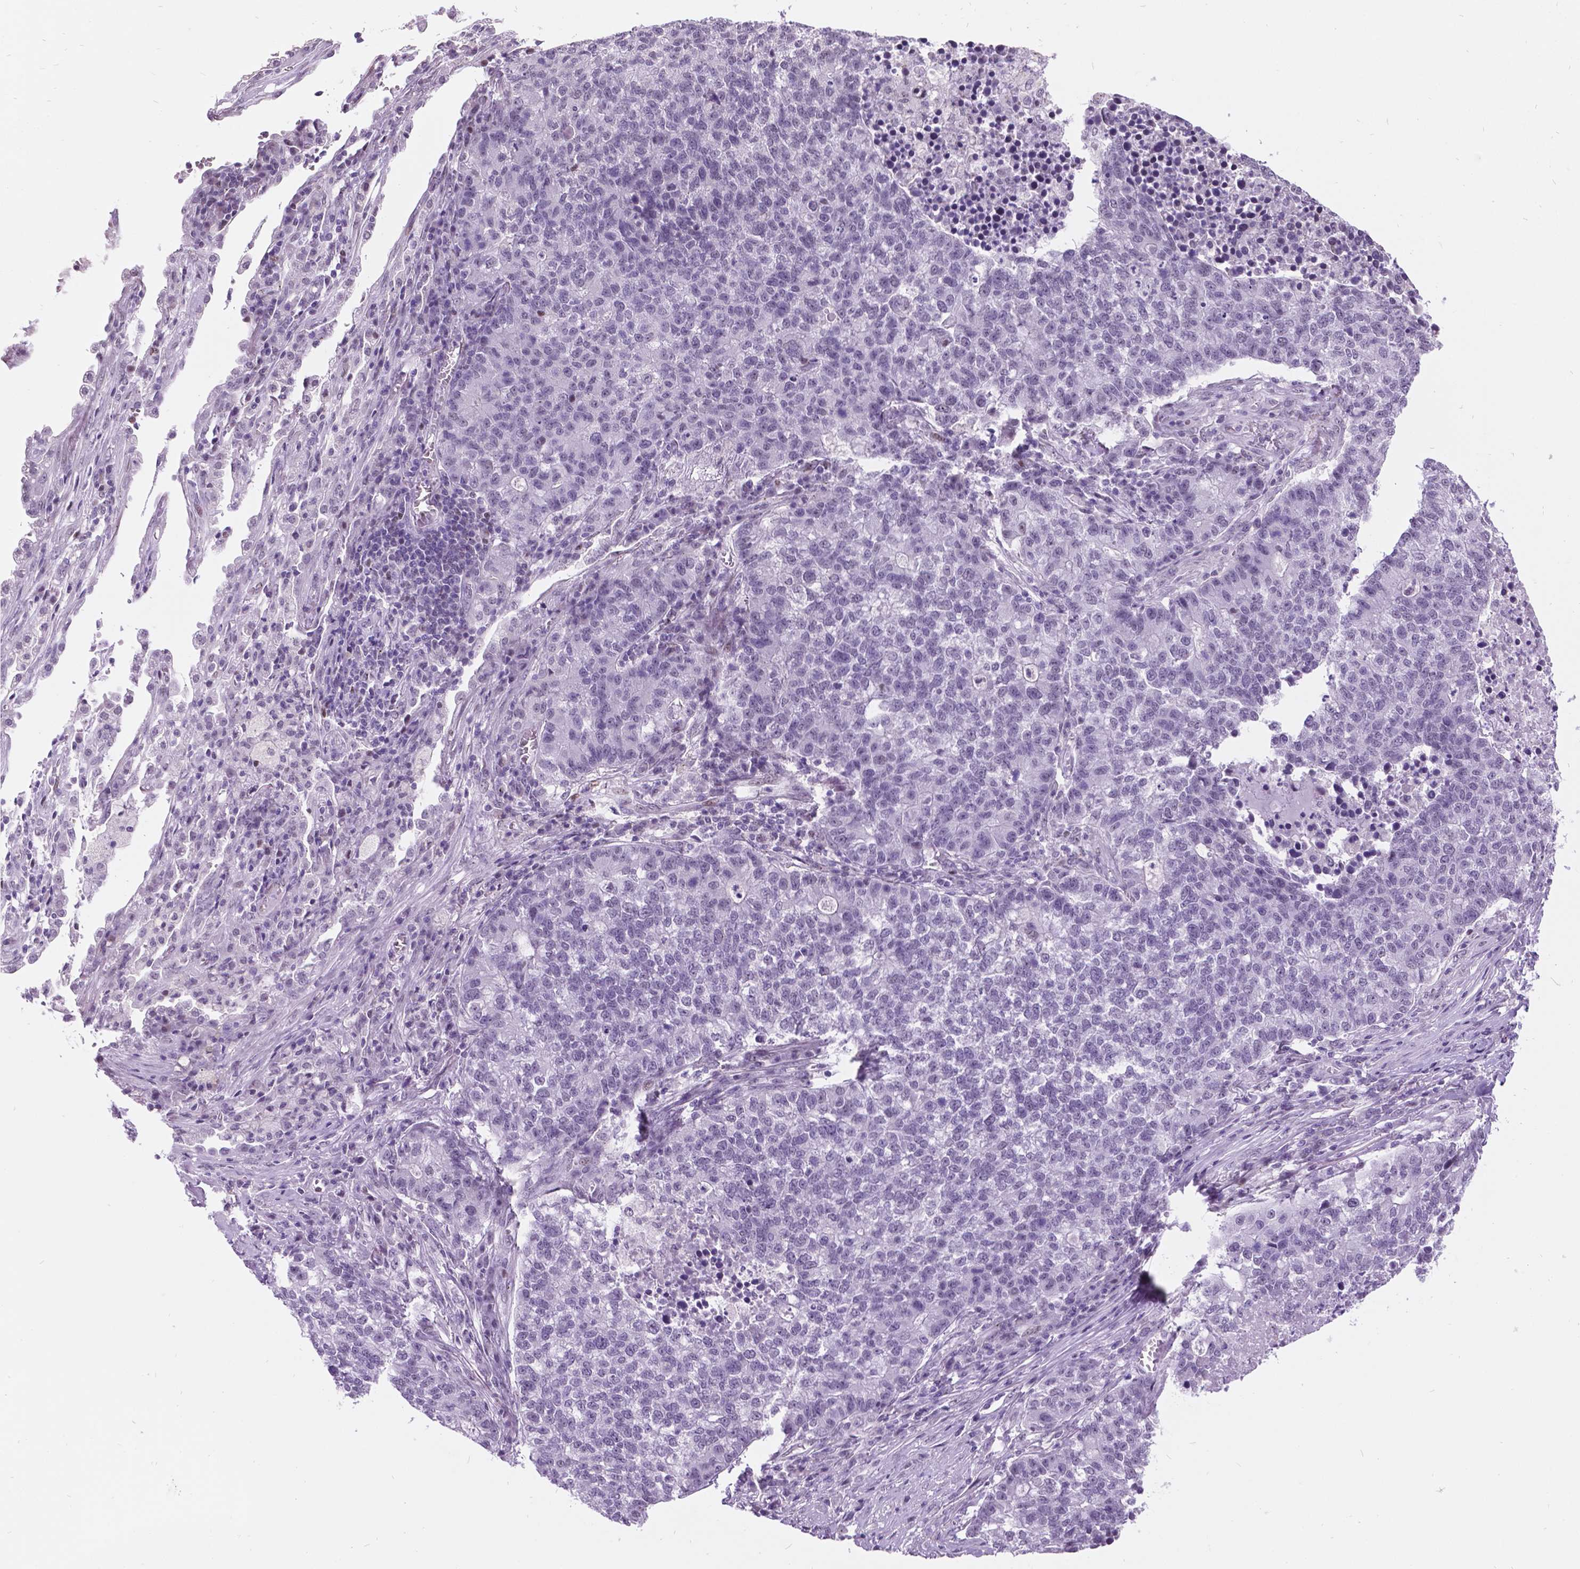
{"staining": {"intensity": "negative", "quantity": "none", "location": "none"}, "tissue": "lung cancer", "cell_type": "Tumor cells", "image_type": "cancer", "snomed": [{"axis": "morphology", "description": "Adenocarcinoma, NOS"}, {"axis": "topography", "description": "Lung"}], "caption": "DAB immunohistochemical staining of human lung cancer (adenocarcinoma) displays no significant positivity in tumor cells.", "gene": "DPF3", "patient": {"sex": "male", "age": 57}}